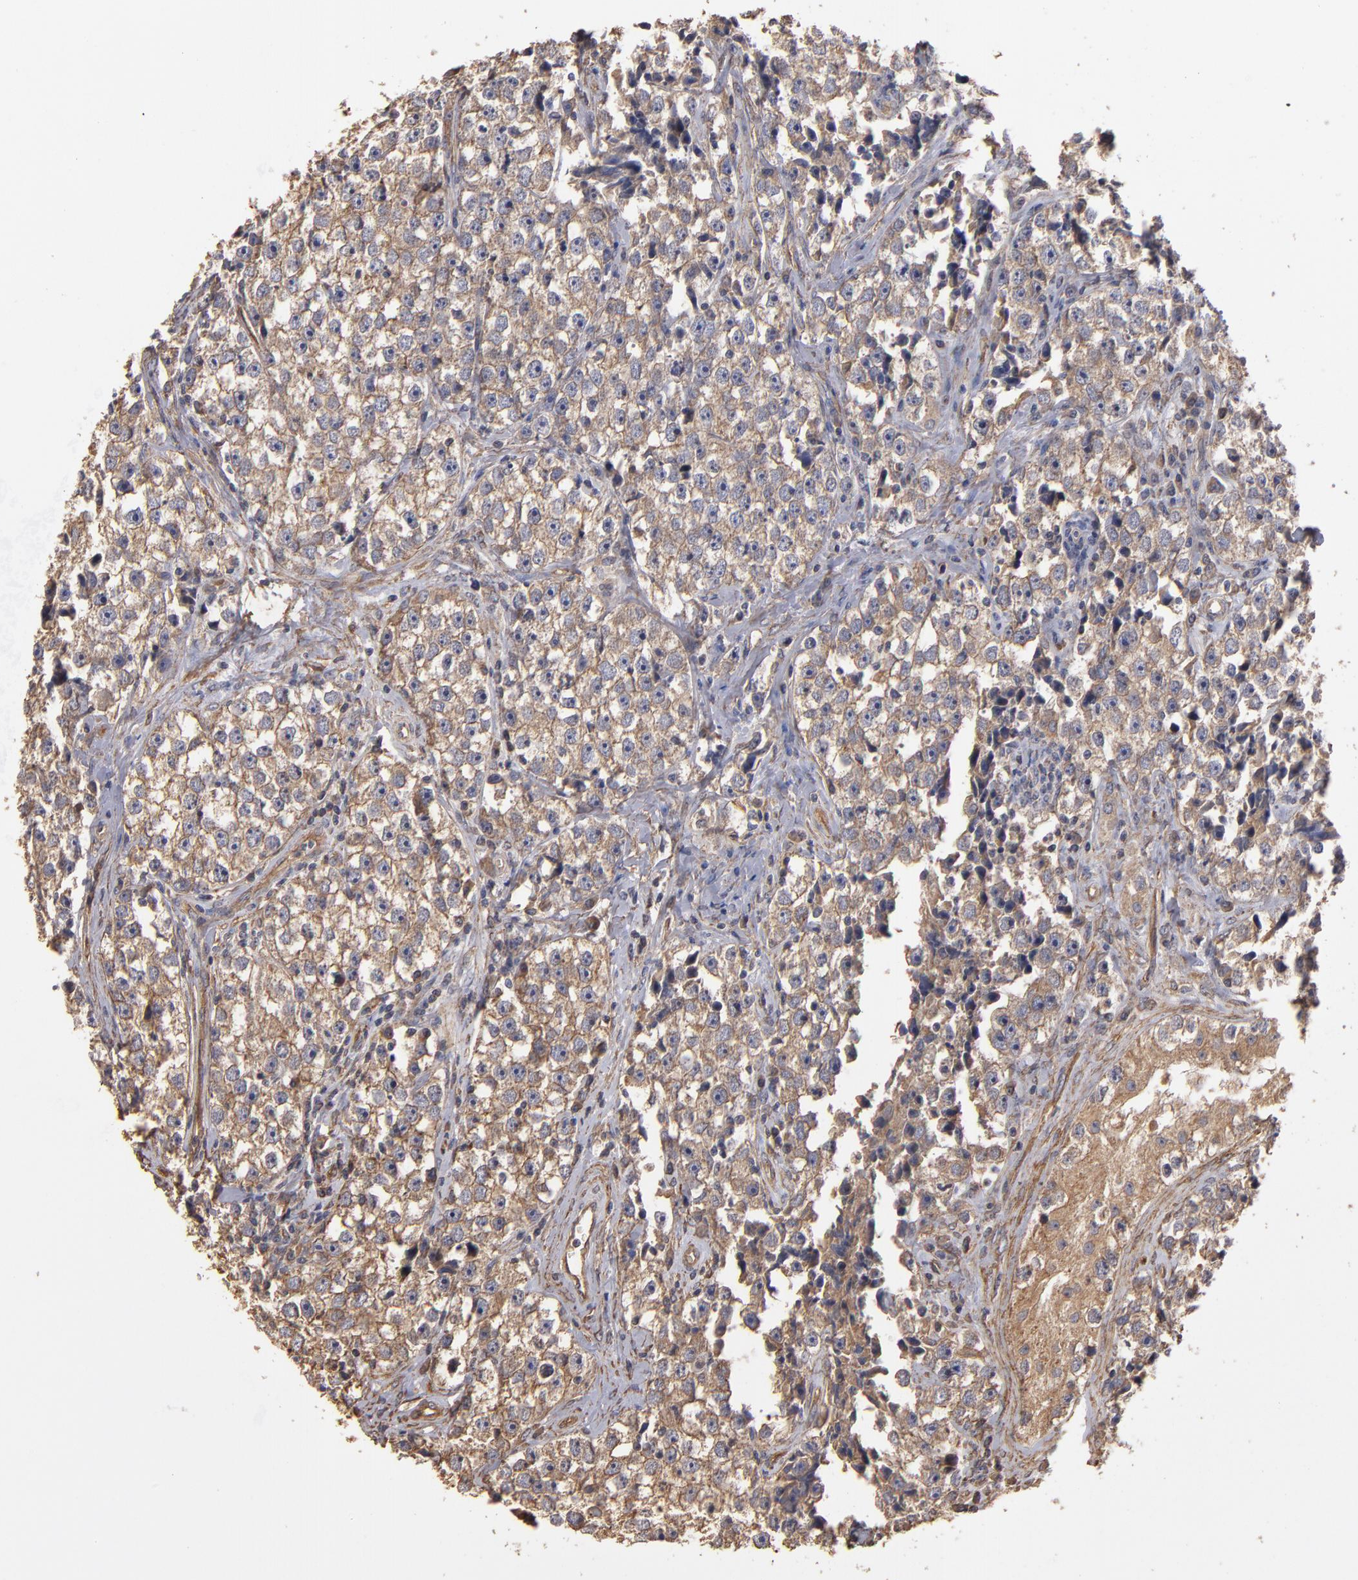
{"staining": {"intensity": "moderate", "quantity": ">75%", "location": "cytoplasmic/membranous"}, "tissue": "testis cancer", "cell_type": "Tumor cells", "image_type": "cancer", "snomed": [{"axis": "morphology", "description": "Seminoma, NOS"}, {"axis": "topography", "description": "Testis"}], "caption": "Tumor cells display medium levels of moderate cytoplasmic/membranous expression in about >75% of cells in human seminoma (testis). The staining was performed using DAB, with brown indicating positive protein expression. Nuclei are stained blue with hematoxylin.", "gene": "DMD", "patient": {"sex": "male", "age": 32}}